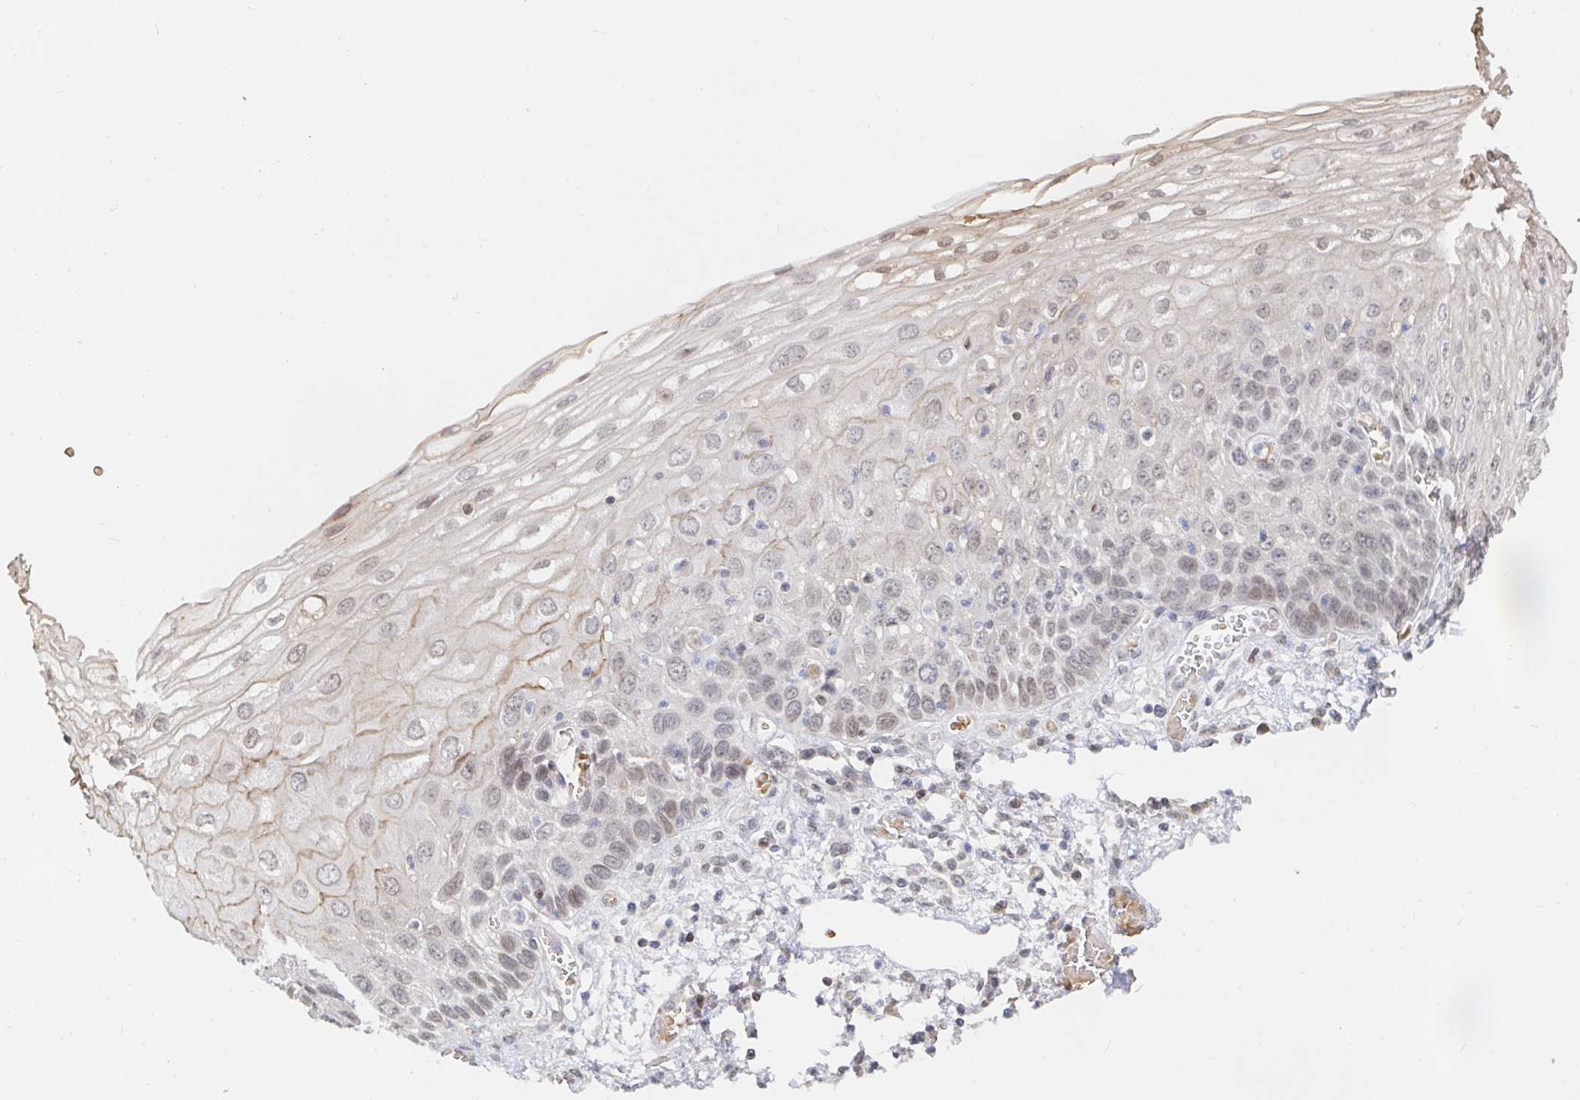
{"staining": {"intensity": "weak", "quantity": "25%-75%", "location": "cytoplasmic/membranous,nuclear"}, "tissue": "esophagus", "cell_type": "Squamous epithelial cells", "image_type": "normal", "snomed": [{"axis": "morphology", "description": "Normal tissue, NOS"}, {"axis": "morphology", "description": "Adenocarcinoma, NOS"}, {"axis": "topography", "description": "Esophagus"}], "caption": "A brown stain shows weak cytoplasmic/membranous,nuclear expression of a protein in squamous epithelial cells of benign human esophagus. (DAB = brown stain, brightfield microscopy at high magnification).", "gene": "CHD2", "patient": {"sex": "male", "age": 81}}